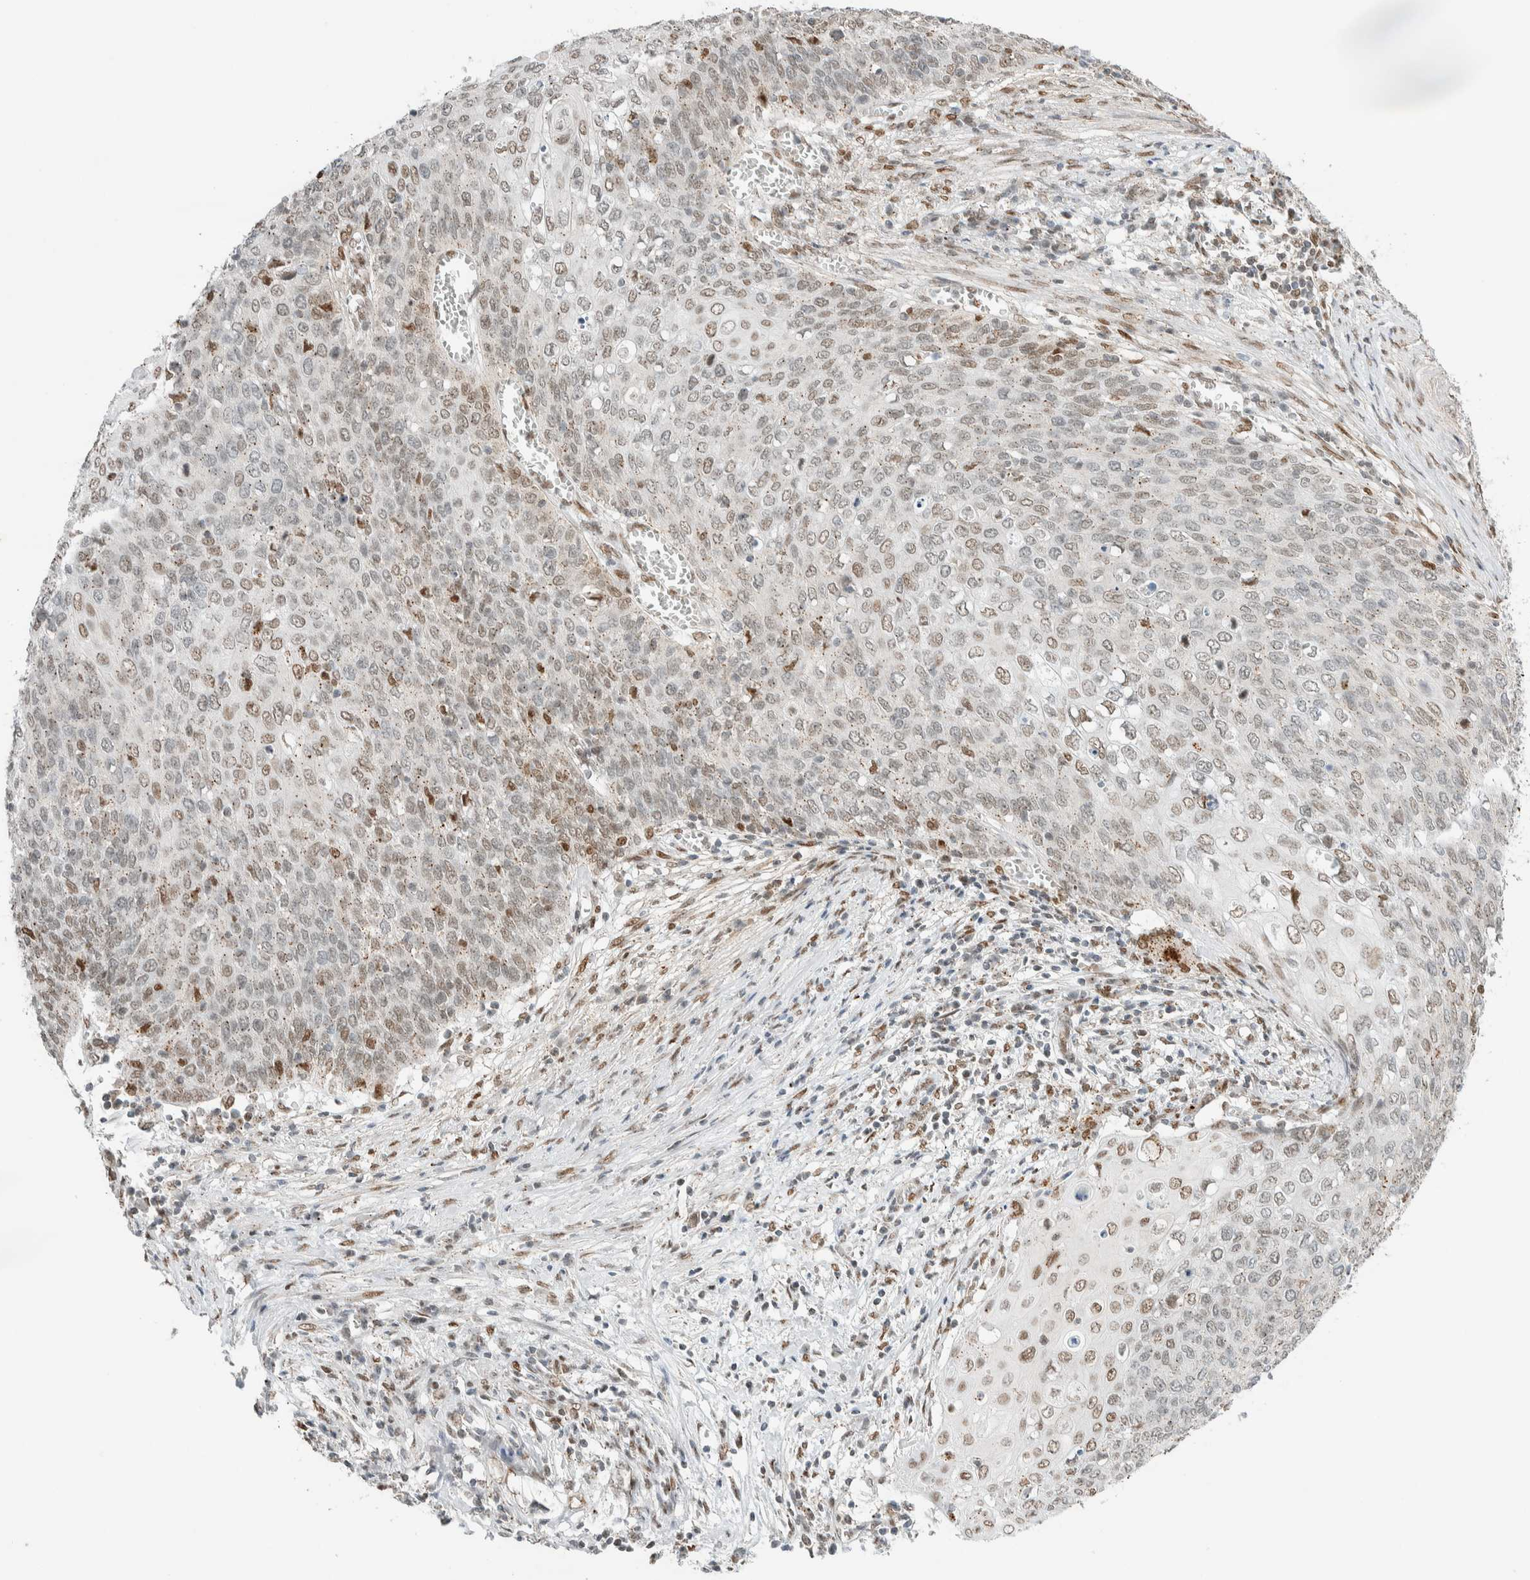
{"staining": {"intensity": "weak", "quantity": ">75%", "location": "cytoplasmic/membranous,nuclear"}, "tissue": "cervical cancer", "cell_type": "Tumor cells", "image_type": "cancer", "snomed": [{"axis": "morphology", "description": "Squamous cell carcinoma, NOS"}, {"axis": "topography", "description": "Cervix"}], "caption": "There is low levels of weak cytoplasmic/membranous and nuclear positivity in tumor cells of squamous cell carcinoma (cervical), as demonstrated by immunohistochemical staining (brown color).", "gene": "TFE3", "patient": {"sex": "female", "age": 39}}